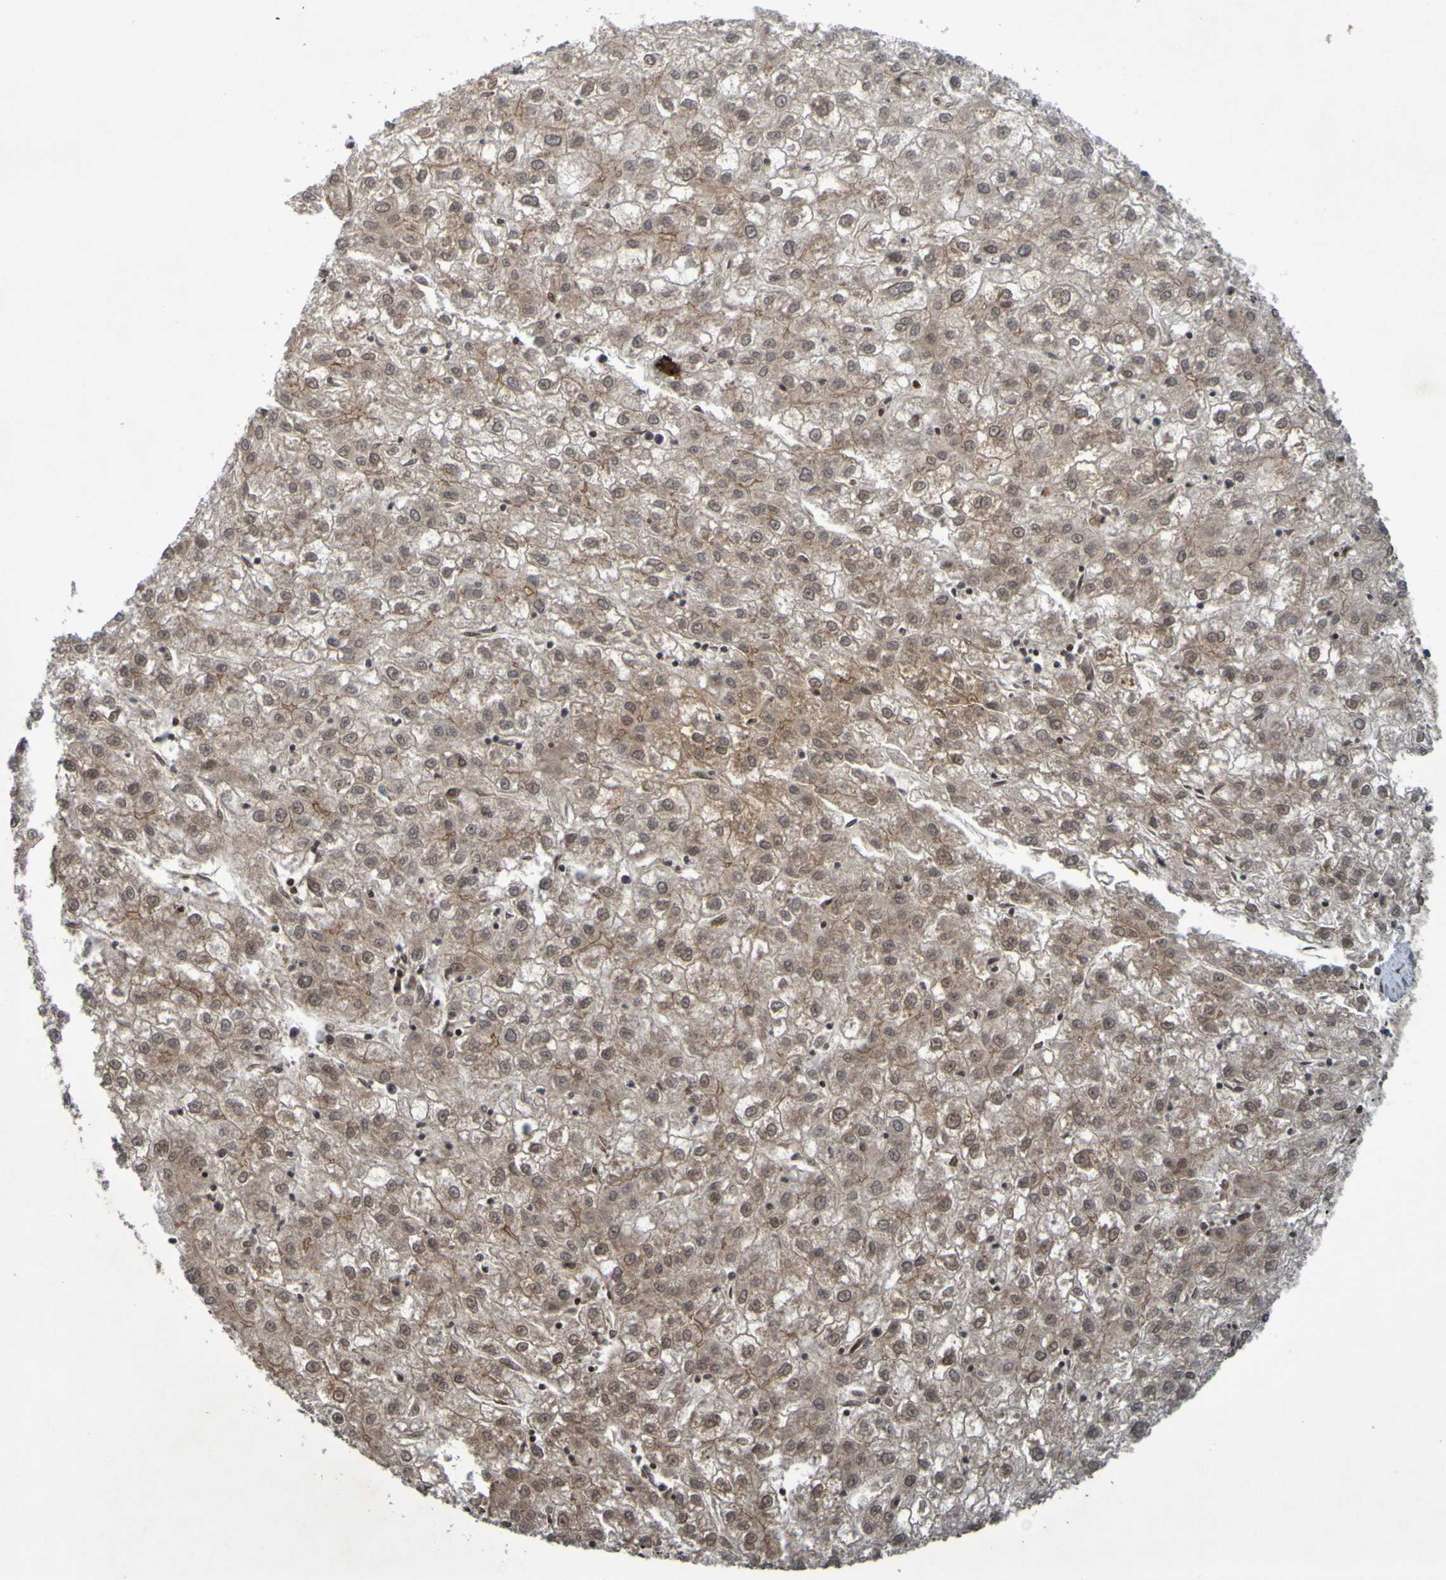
{"staining": {"intensity": "weak", "quantity": "25%-75%", "location": "cytoplasmic/membranous"}, "tissue": "liver cancer", "cell_type": "Tumor cells", "image_type": "cancer", "snomed": [{"axis": "morphology", "description": "Carcinoma, Hepatocellular, NOS"}, {"axis": "topography", "description": "Liver"}], "caption": "The image exhibits immunohistochemical staining of hepatocellular carcinoma (liver). There is weak cytoplasmic/membranous positivity is appreciated in approximately 25%-75% of tumor cells. The staining is performed using DAB brown chromogen to label protein expression. The nuclei are counter-stained blue using hematoxylin.", "gene": "ARHGEF11", "patient": {"sex": "male", "age": 72}}